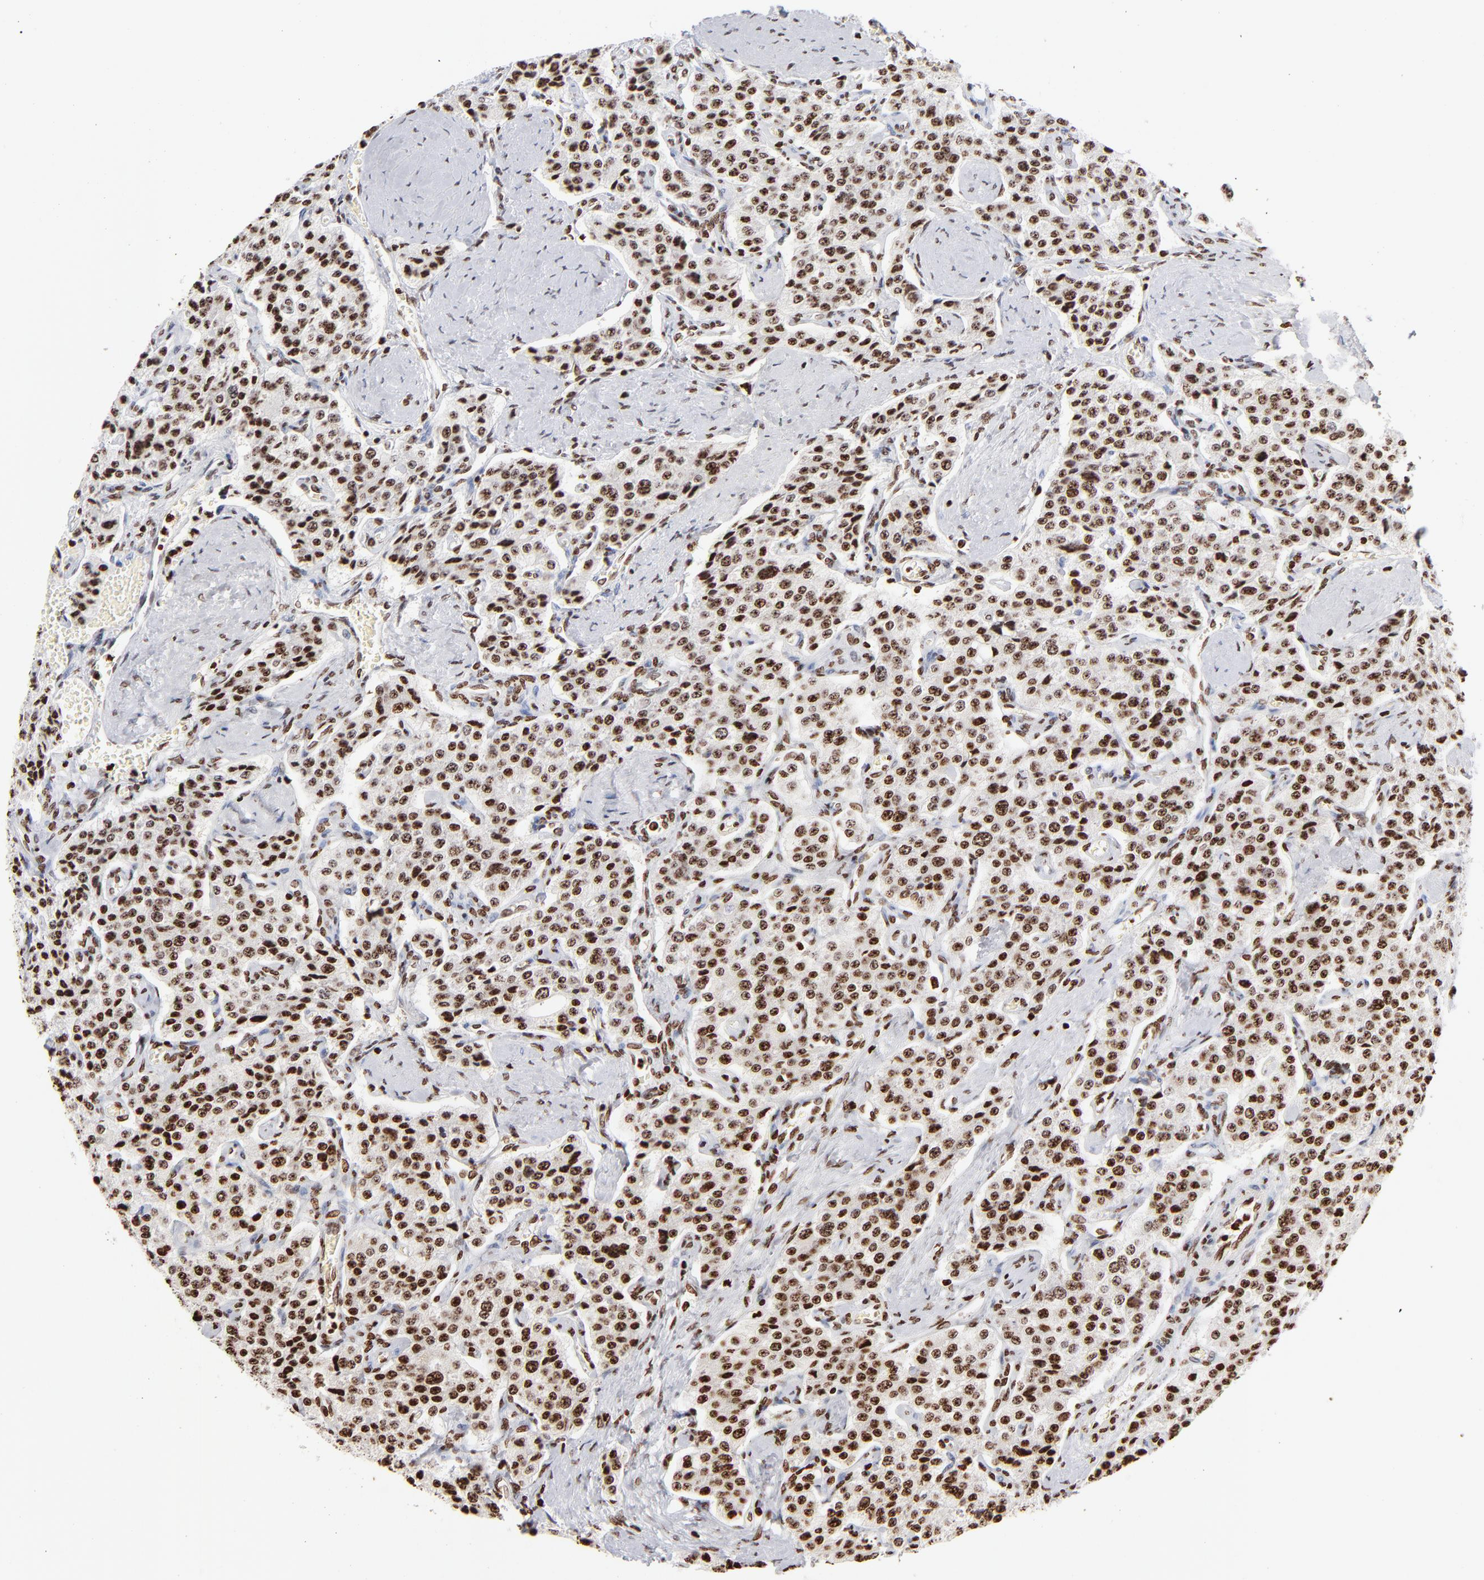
{"staining": {"intensity": "strong", "quantity": ">75%", "location": "nuclear"}, "tissue": "carcinoid", "cell_type": "Tumor cells", "image_type": "cancer", "snomed": [{"axis": "morphology", "description": "Carcinoid, malignant, NOS"}, {"axis": "topography", "description": "Small intestine"}], "caption": "Immunohistochemistry micrograph of neoplastic tissue: malignant carcinoid stained using immunohistochemistry exhibits high levels of strong protein expression localized specifically in the nuclear of tumor cells, appearing as a nuclear brown color.", "gene": "RTL4", "patient": {"sex": "male", "age": 52}}